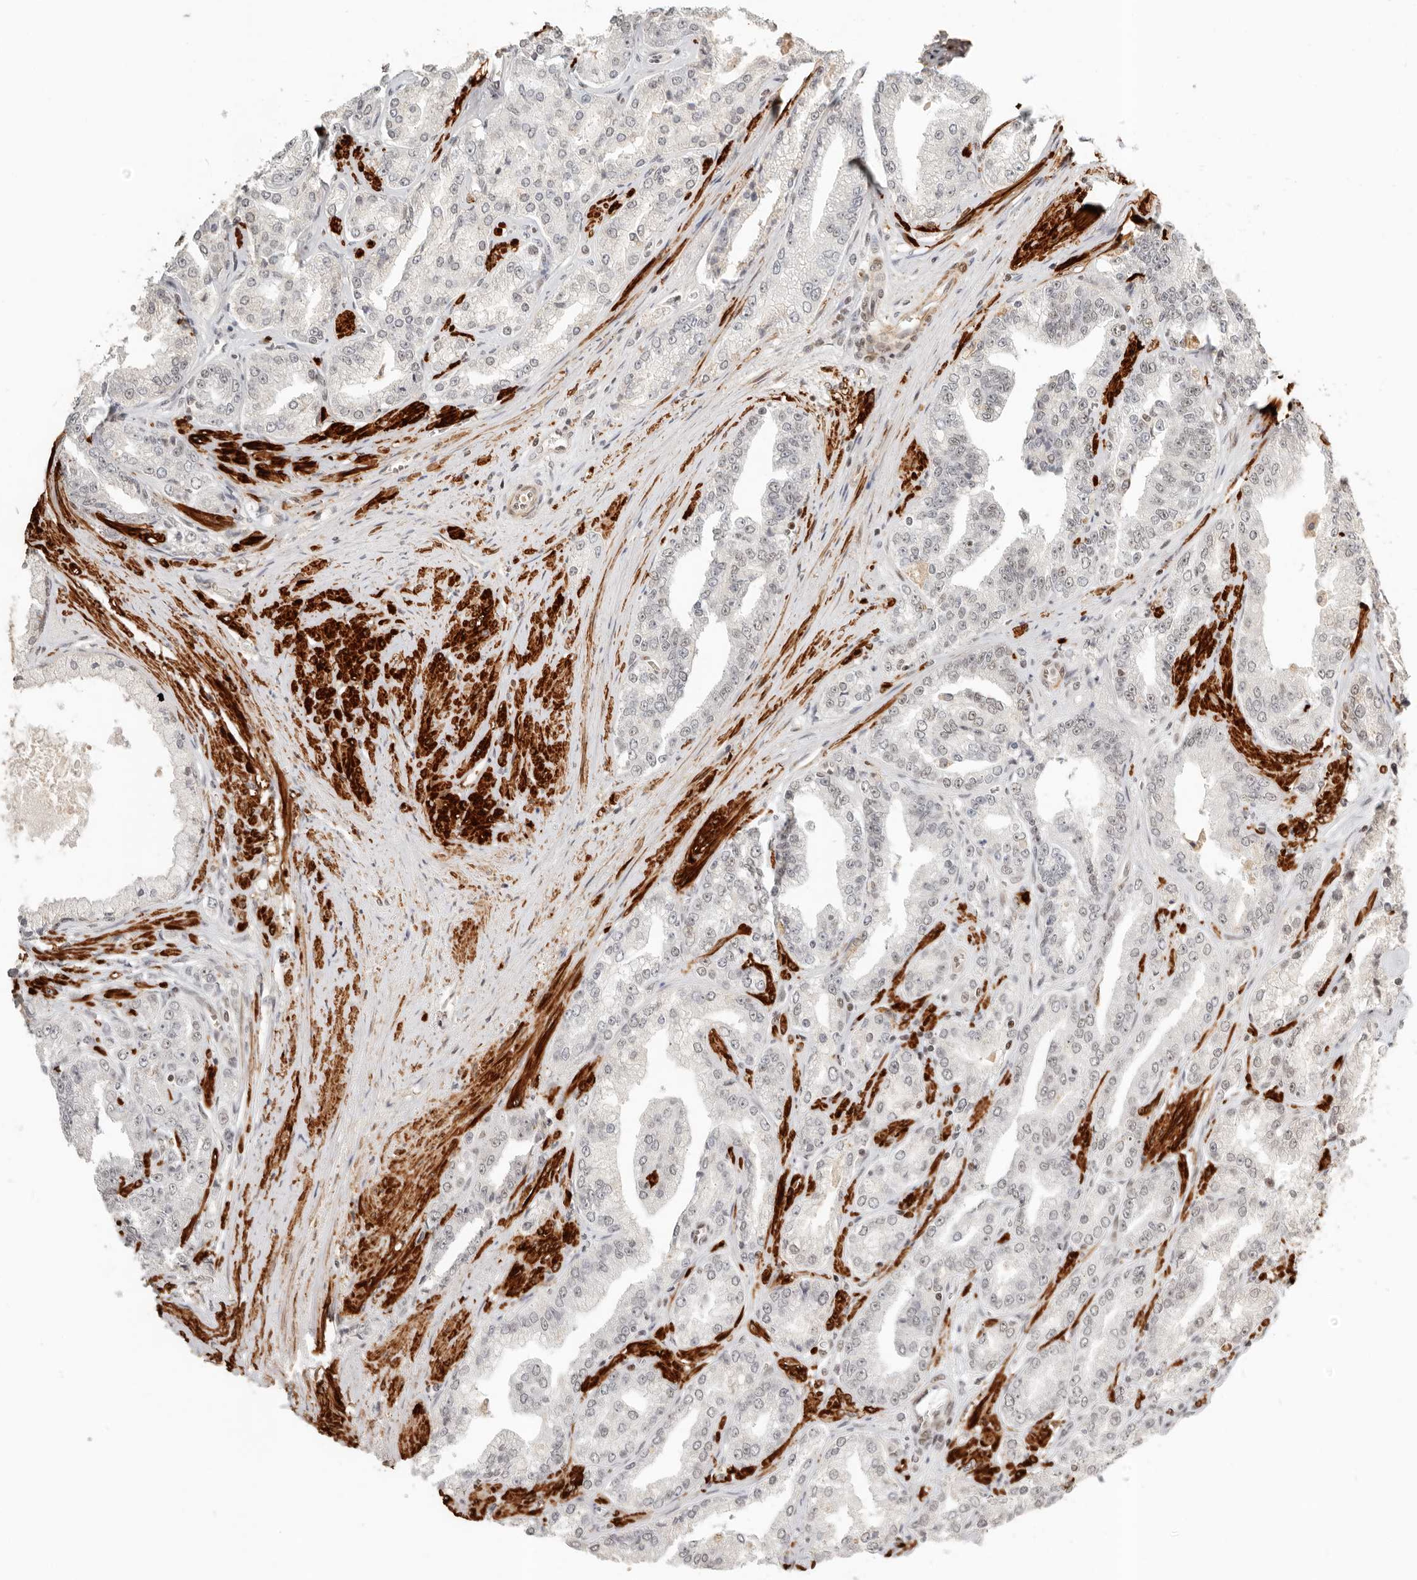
{"staining": {"intensity": "negative", "quantity": "none", "location": "none"}, "tissue": "prostate cancer", "cell_type": "Tumor cells", "image_type": "cancer", "snomed": [{"axis": "morphology", "description": "Adenocarcinoma, High grade"}, {"axis": "topography", "description": "Prostate"}], "caption": "Immunohistochemistry of human prostate cancer (adenocarcinoma (high-grade)) shows no staining in tumor cells. (Immunohistochemistry, brightfield microscopy, high magnification).", "gene": "GABPA", "patient": {"sex": "male", "age": 71}}